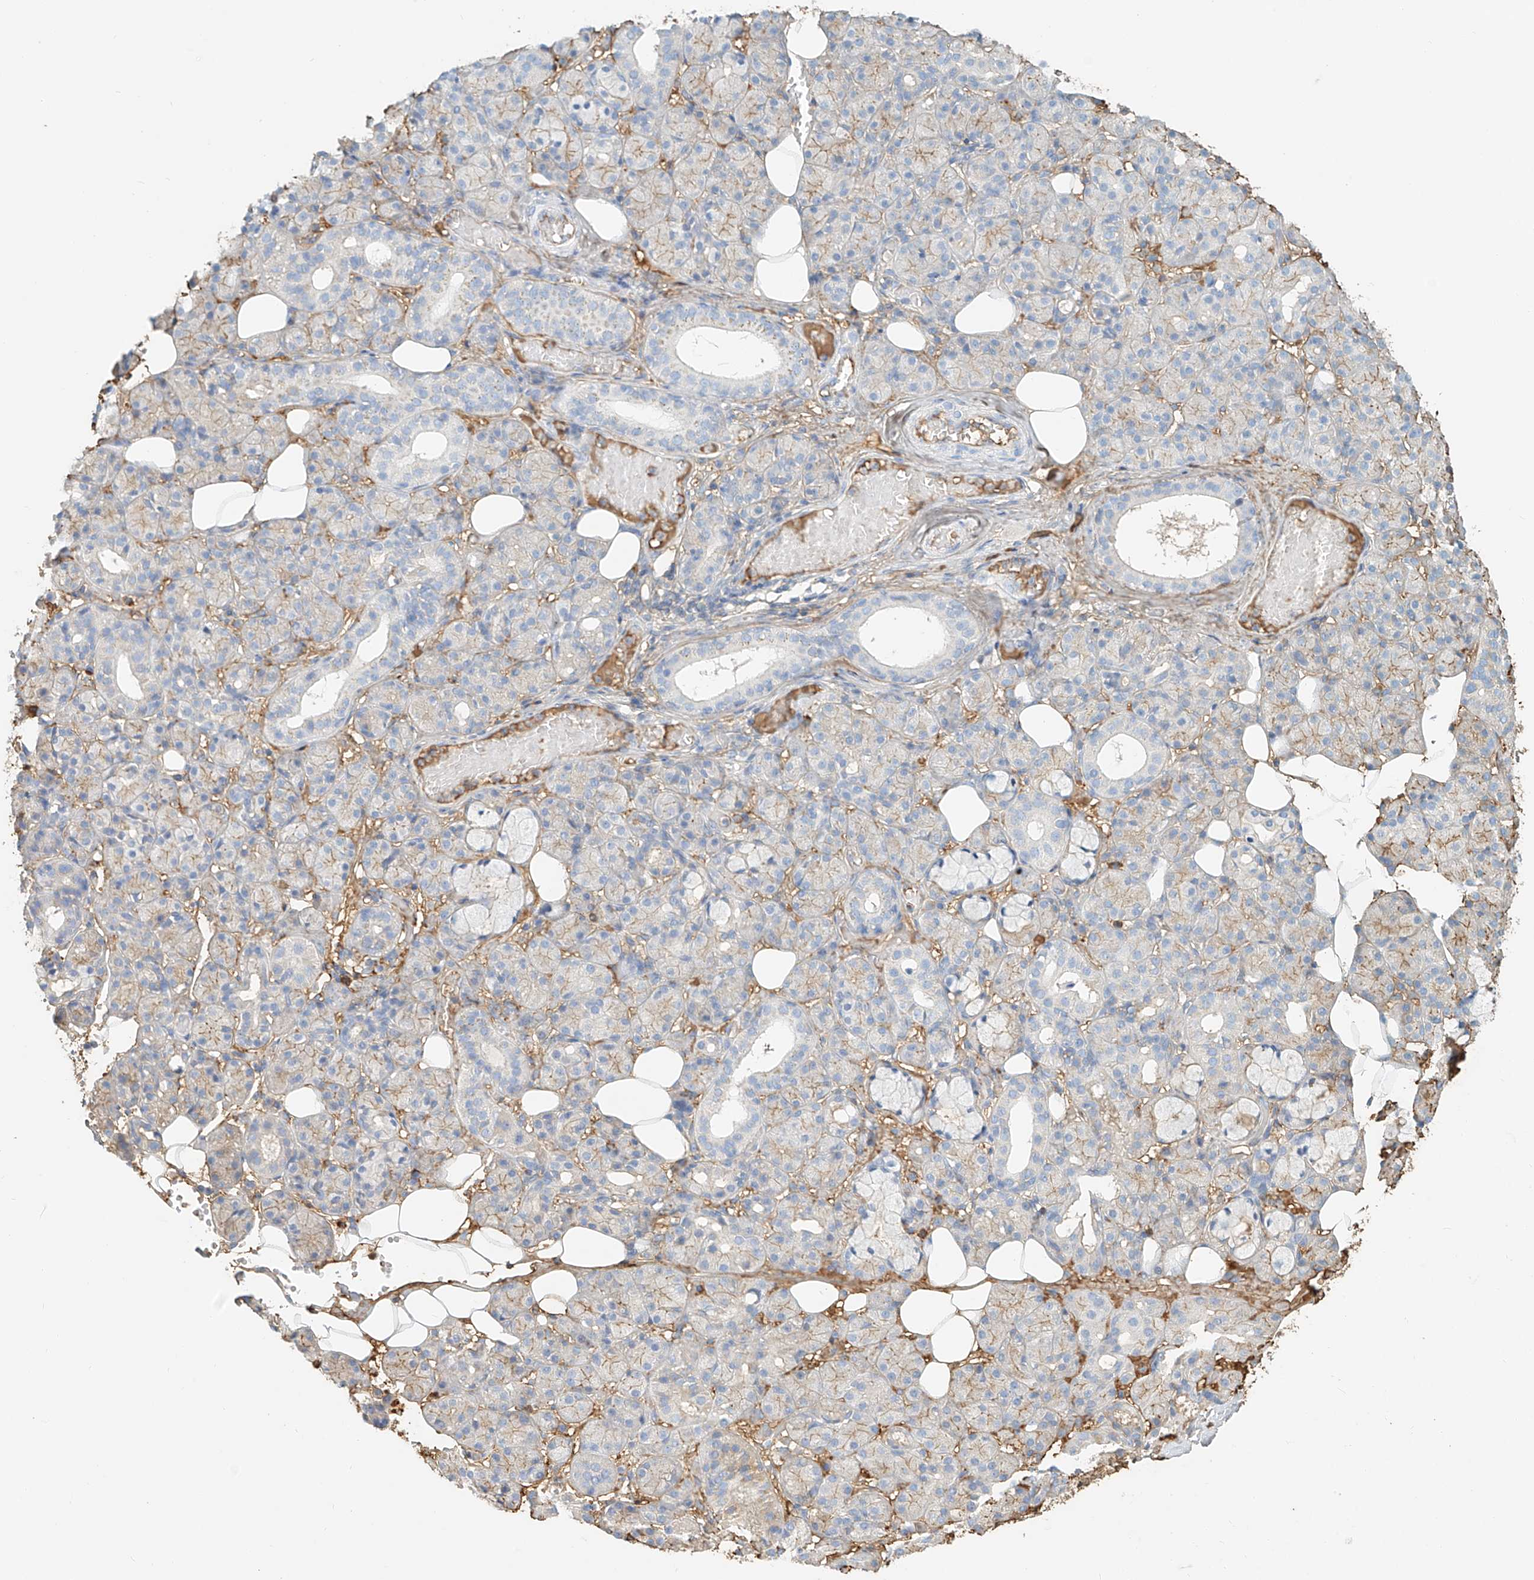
{"staining": {"intensity": "negative", "quantity": "none", "location": "none"}, "tissue": "salivary gland", "cell_type": "Glandular cells", "image_type": "normal", "snomed": [{"axis": "morphology", "description": "Normal tissue, NOS"}, {"axis": "topography", "description": "Salivary gland"}], "caption": "The histopathology image exhibits no significant expression in glandular cells of salivary gland. Brightfield microscopy of immunohistochemistry stained with DAB (3,3'-diaminobenzidine) (brown) and hematoxylin (blue), captured at high magnification.", "gene": "ZFP30", "patient": {"sex": "male", "age": 63}}